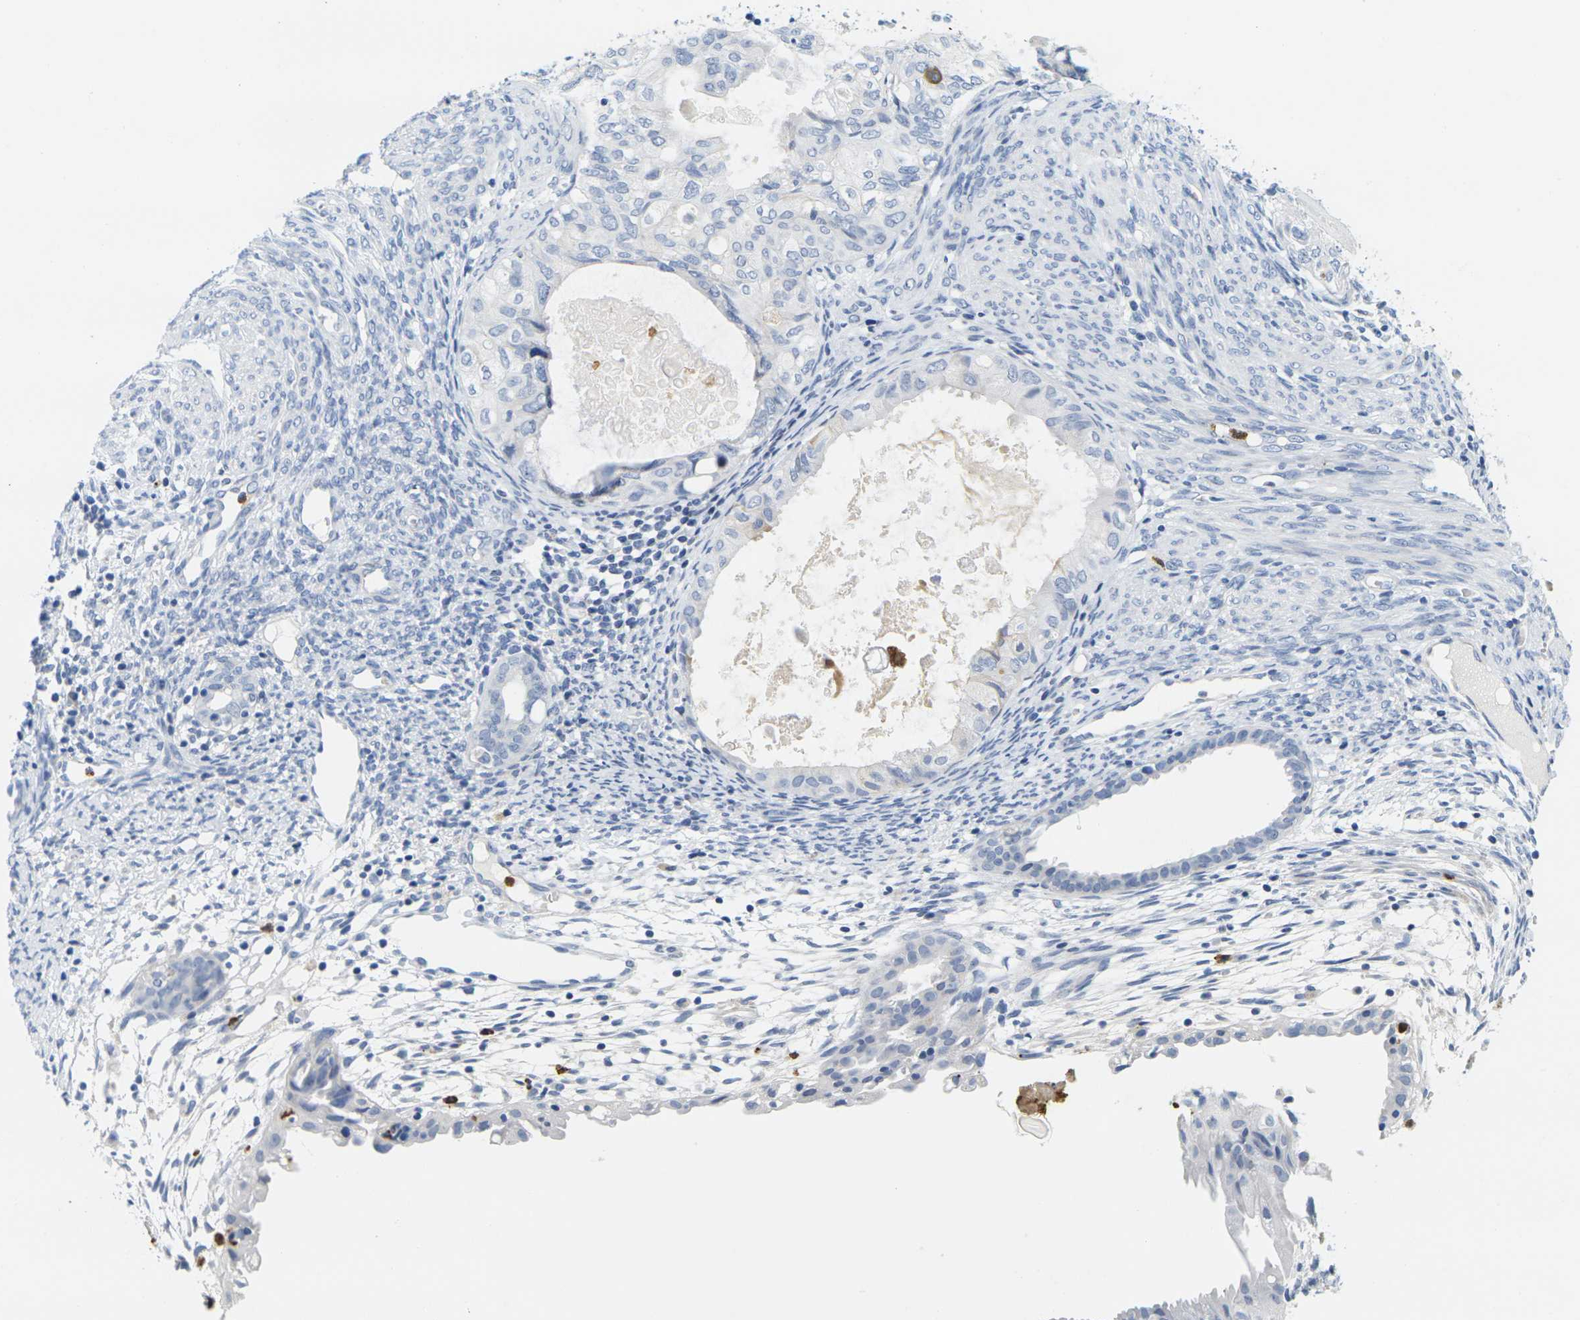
{"staining": {"intensity": "negative", "quantity": "none", "location": "none"}, "tissue": "cervical cancer", "cell_type": "Tumor cells", "image_type": "cancer", "snomed": [{"axis": "morphology", "description": "Normal tissue, NOS"}, {"axis": "morphology", "description": "Adenocarcinoma, NOS"}, {"axis": "topography", "description": "Cervix"}, {"axis": "topography", "description": "Endometrium"}], "caption": "Cervical cancer stained for a protein using IHC reveals no staining tumor cells.", "gene": "KLK5", "patient": {"sex": "female", "age": 86}}